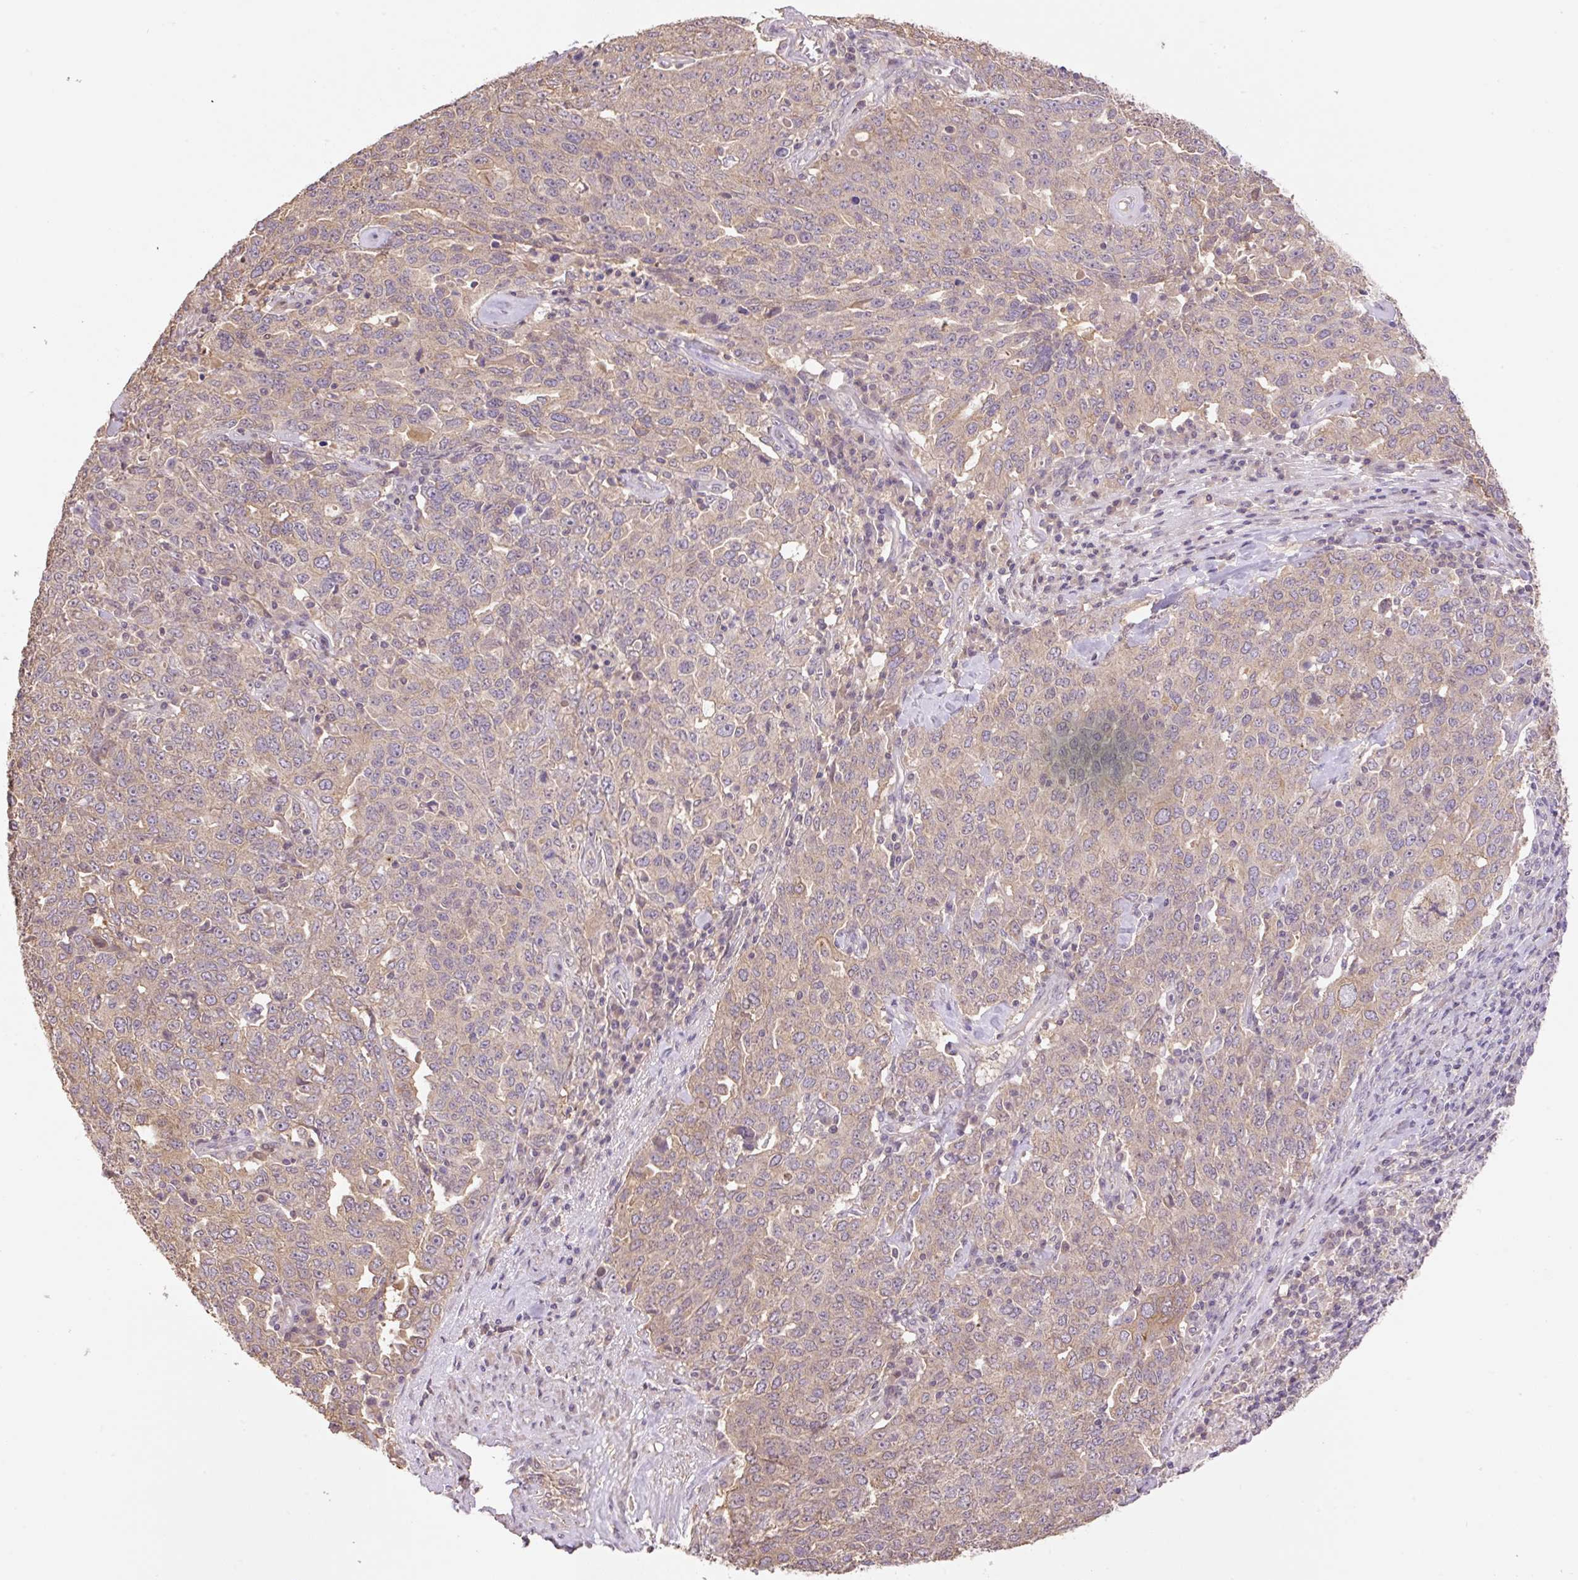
{"staining": {"intensity": "weak", "quantity": ">75%", "location": "cytoplasmic/membranous"}, "tissue": "ovarian cancer", "cell_type": "Tumor cells", "image_type": "cancer", "snomed": [{"axis": "morphology", "description": "Carcinoma, endometroid"}, {"axis": "topography", "description": "Ovary"}], "caption": "Ovarian cancer (endometroid carcinoma) stained for a protein (brown) demonstrates weak cytoplasmic/membranous positive expression in approximately >75% of tumor cells.", "gene": "COX8A", "patient": {"sex": "female", "age": 62}}